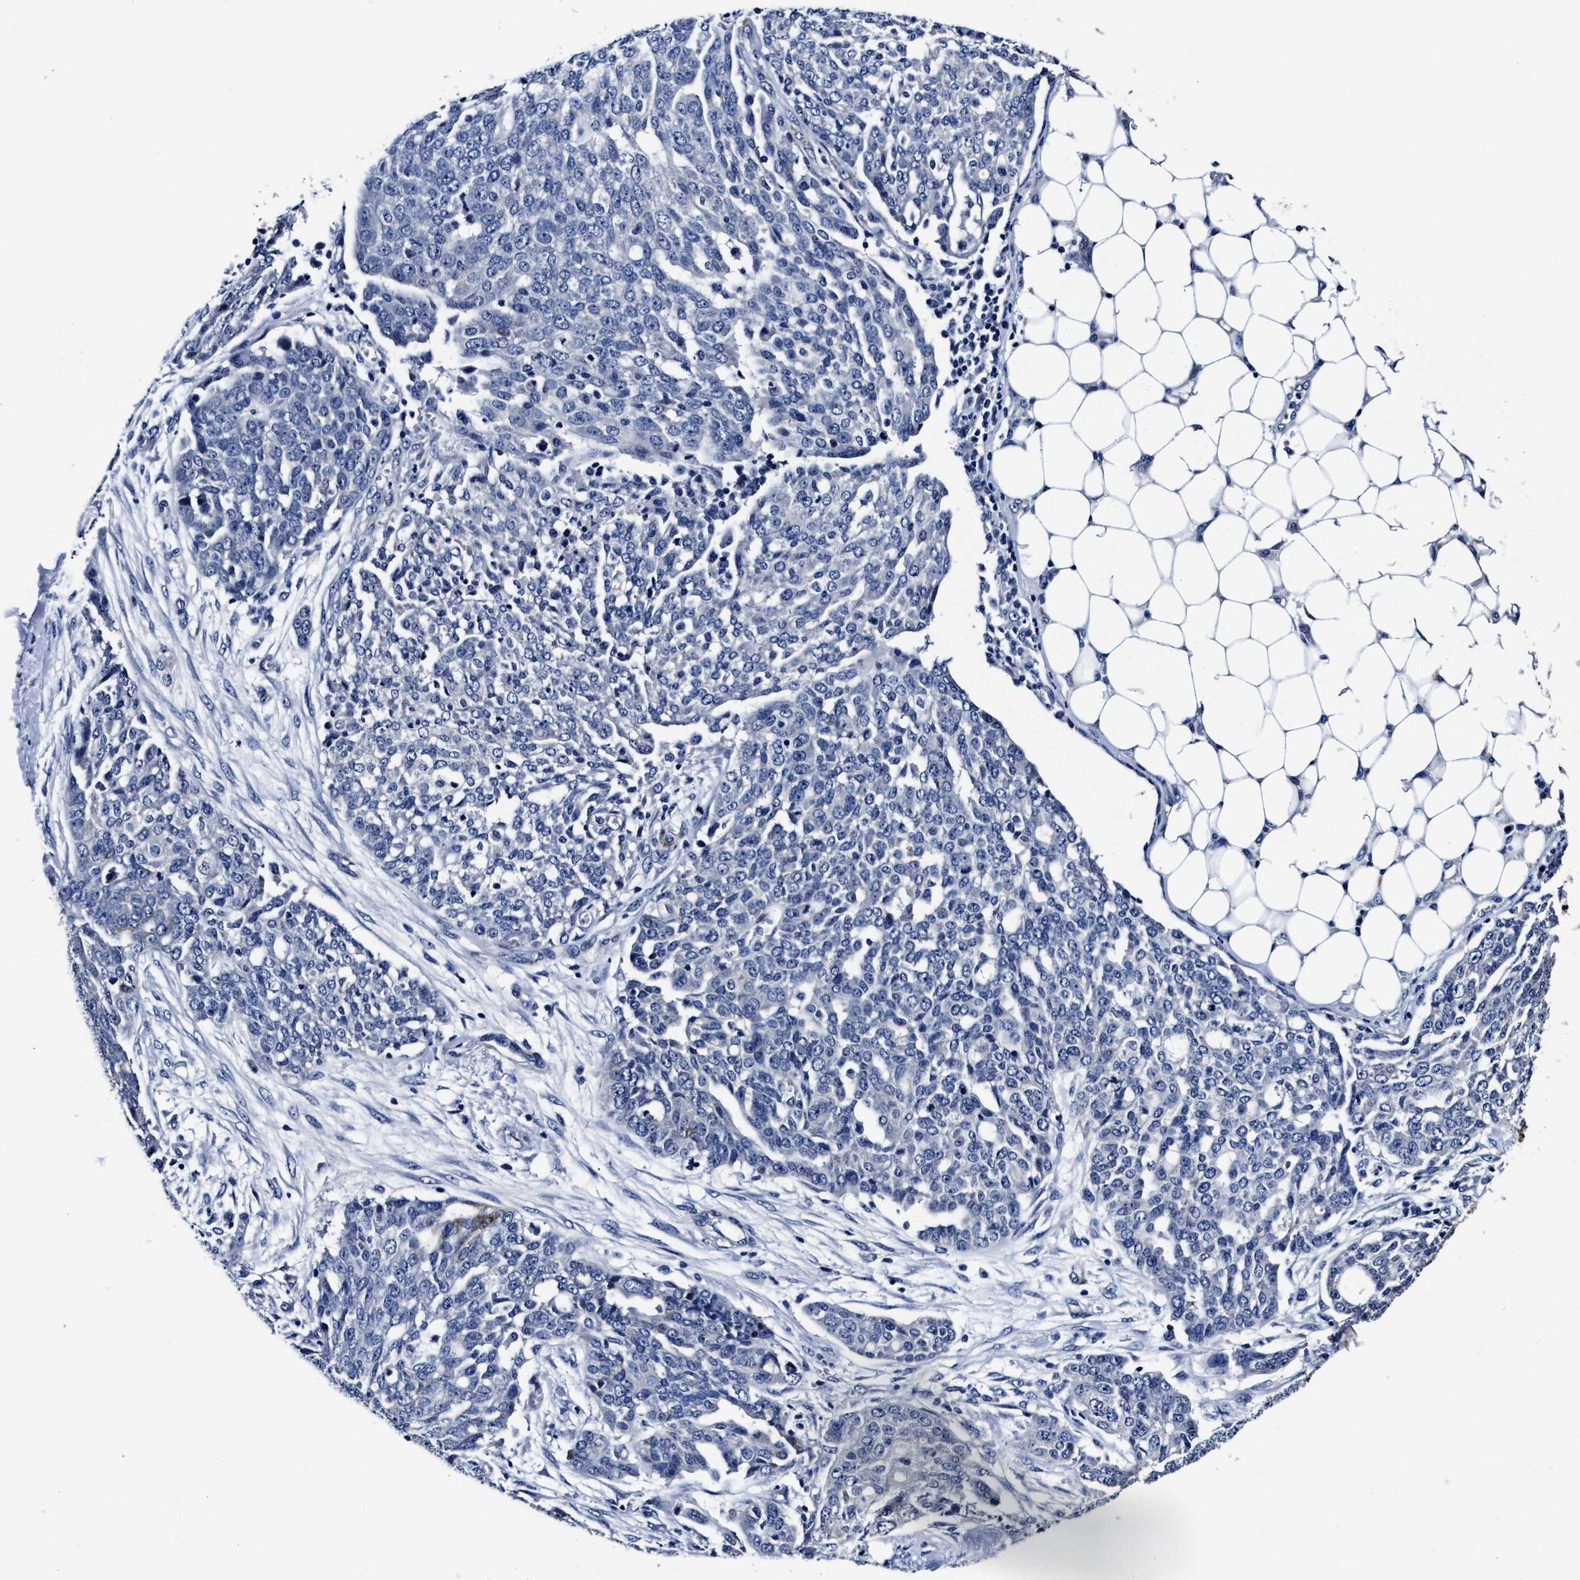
{"staining": {"intensity": "negative", "quantity": "none", "location": "none"}, "tissue": "ovarian cancer", "cell_type": "Tumor cells", "image_type": "cancer", "snomed": [{"axis": "morphology", "description": "Cystadenocarcinoma, serous, NOS"}, {"axis": "topography", "description": "Soft tissue"}, {"axis": "topography", "description": "Ovary"}], "caption": "This photomicrograph is of ovarian cancer stained with immunohistochemistry to label a protein in brown with the nuclei are counter-stained blue. There is no staining in tumor cells. (Brightfield microscopy of DAB immunohistochemistry (IHC) at high magnification).", "gene": "OLFML2A", "patient": {"sex": "female", "age": 57}}